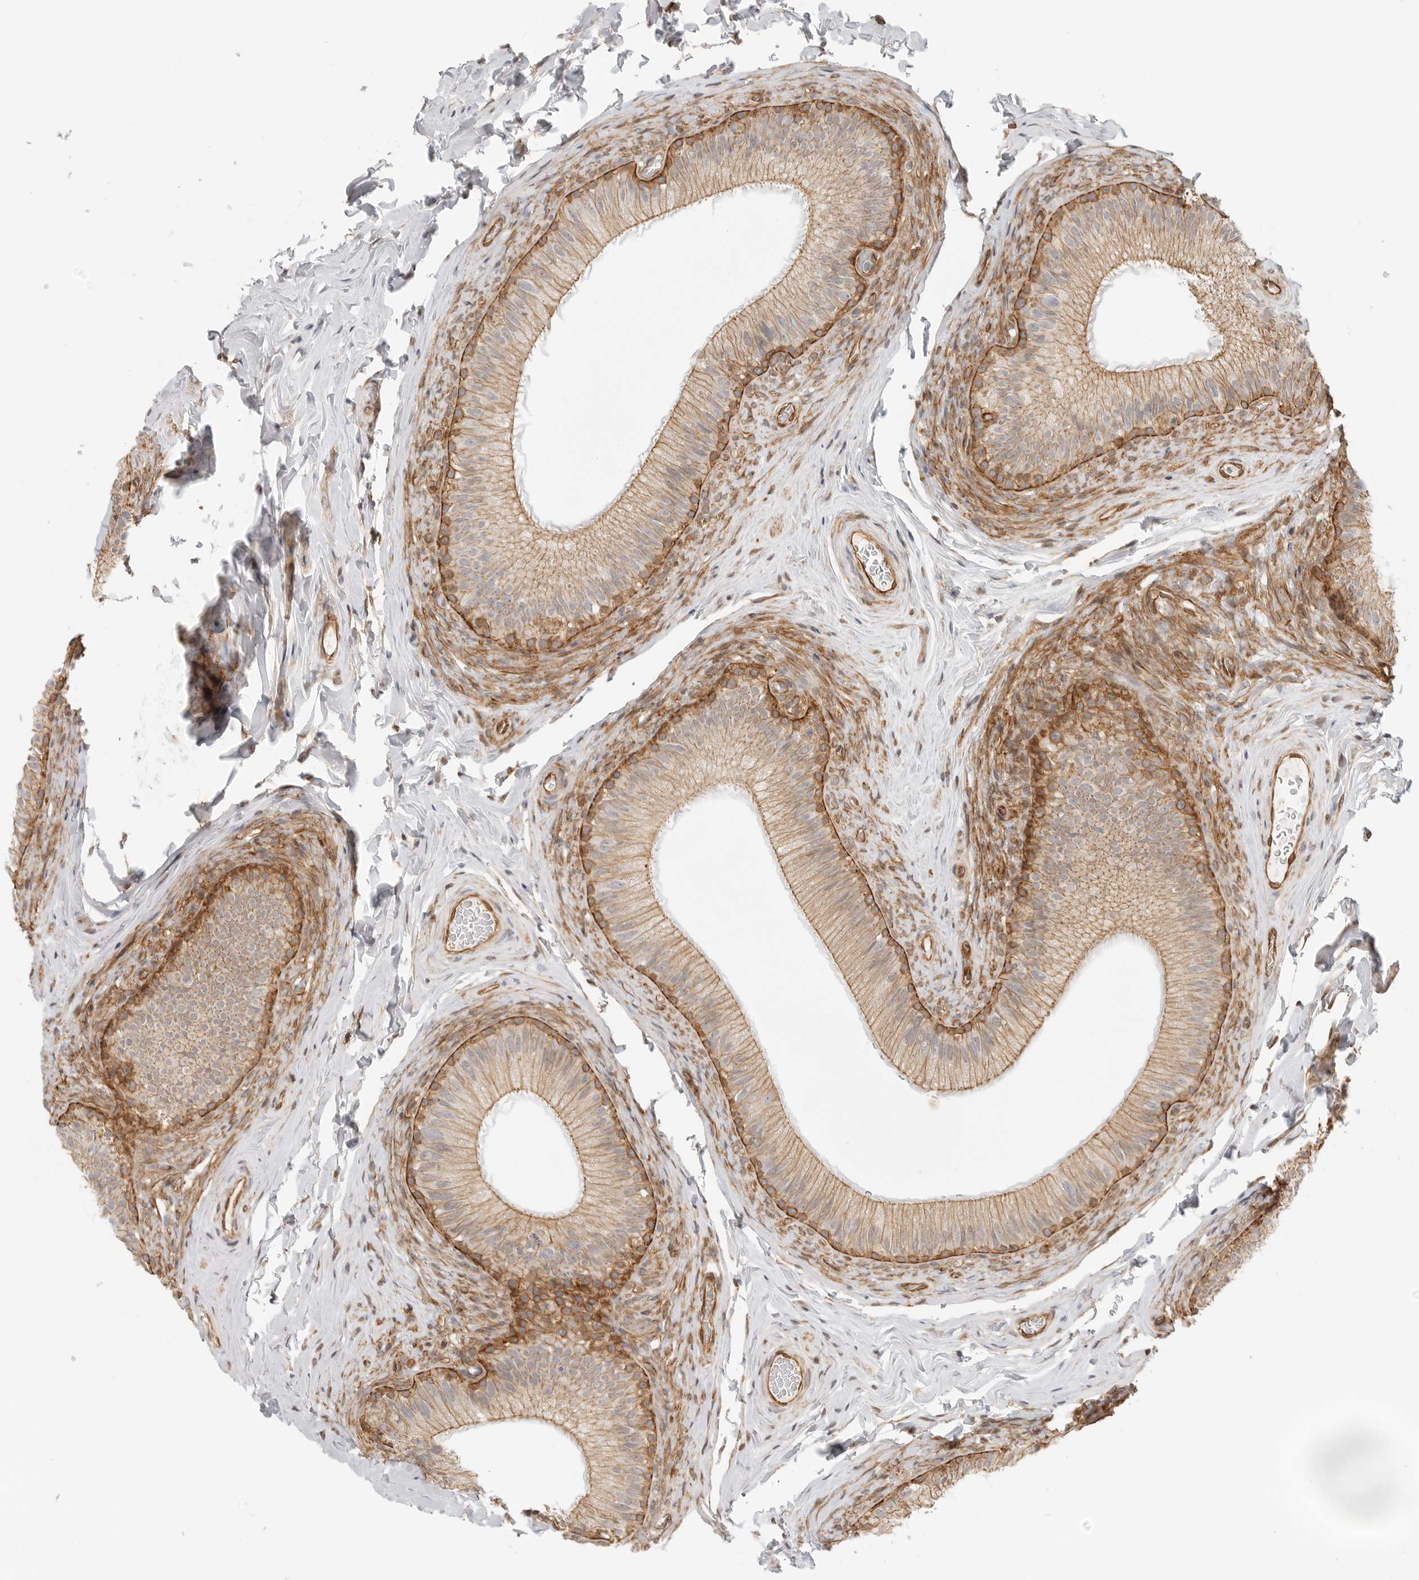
{"staining": {"intensity": "moderate", "quantity": ">75%", "location": "cytoplasmic/membranous"}, "tissue": "epididymis", "cell_type": "Glandular cells", "image_type": "normal", "snomed": [{"axis": "morphology", "description": "Normal tissue, NOS"}, {"axis": "topography", "description": "Epididymis"}], "caption": "Protein expression by IHC reveals moderate cytoplasmic/membranous expression in about >75% of glandular cells in benign epididymis.", "gene": "ATOH7", "patient": {"sex": "male", "age": 49}}